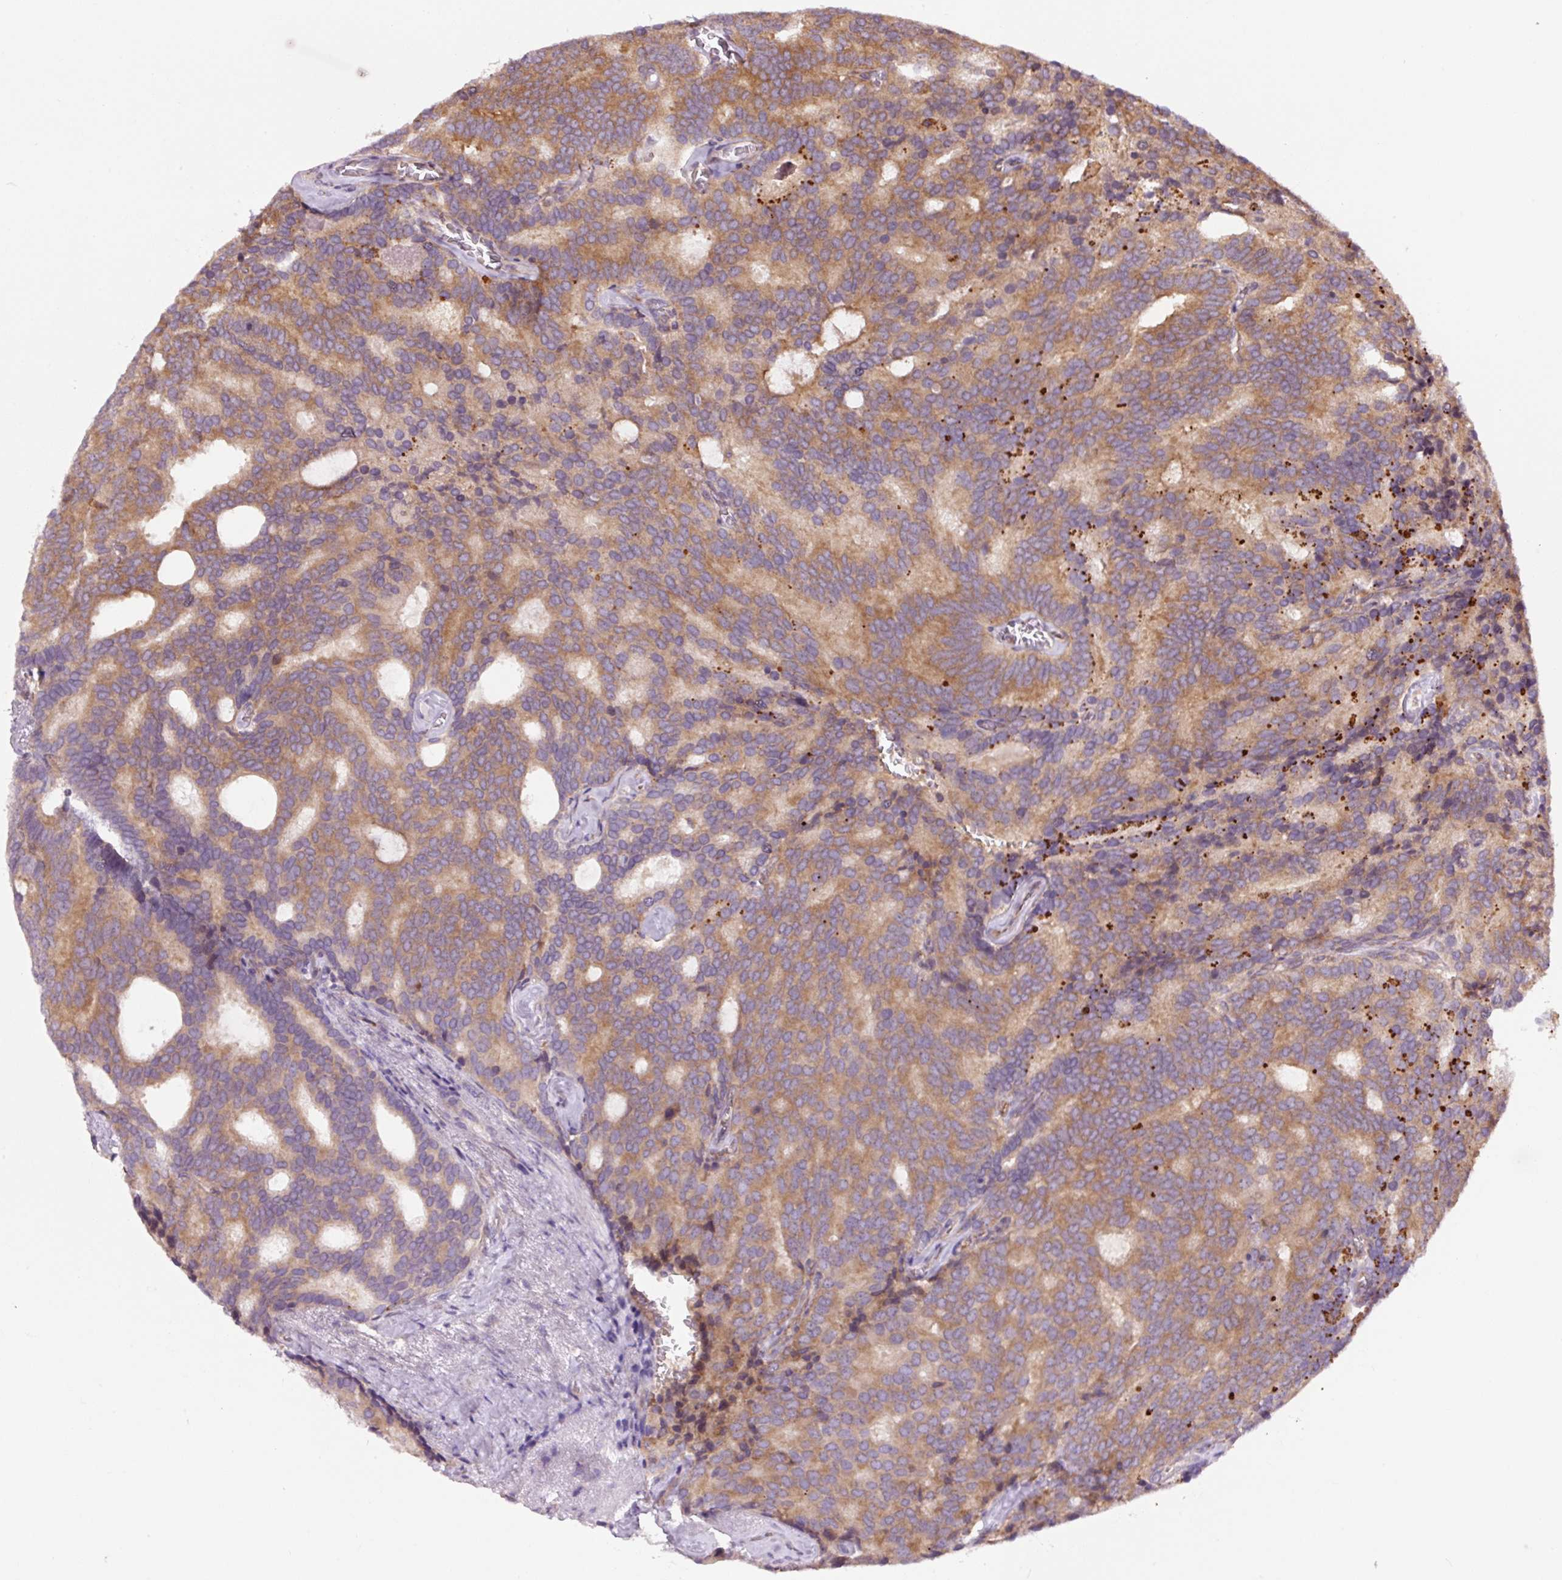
{"staining": {"intensity": "moderate", "quantity": ">75%", "location": "cytoplasmic/membranous"}, "tissue": "prostate cancer", "cell_type": "Tumor cells", "image_type": "cancer", "snomed": [{"axis": "morphology", "description": "Adenocarcinoma, Low grade"}, {"axis": "topography", "description": "Prostate"}], "caption": "Low-grade adenocarcinoma (prostate) stained for a protein exhibits moderate cytoplasmic/membranous positivity in tumor cells.", "gene": "RPL41", "patient": {"sex": "male", "age": 71}}